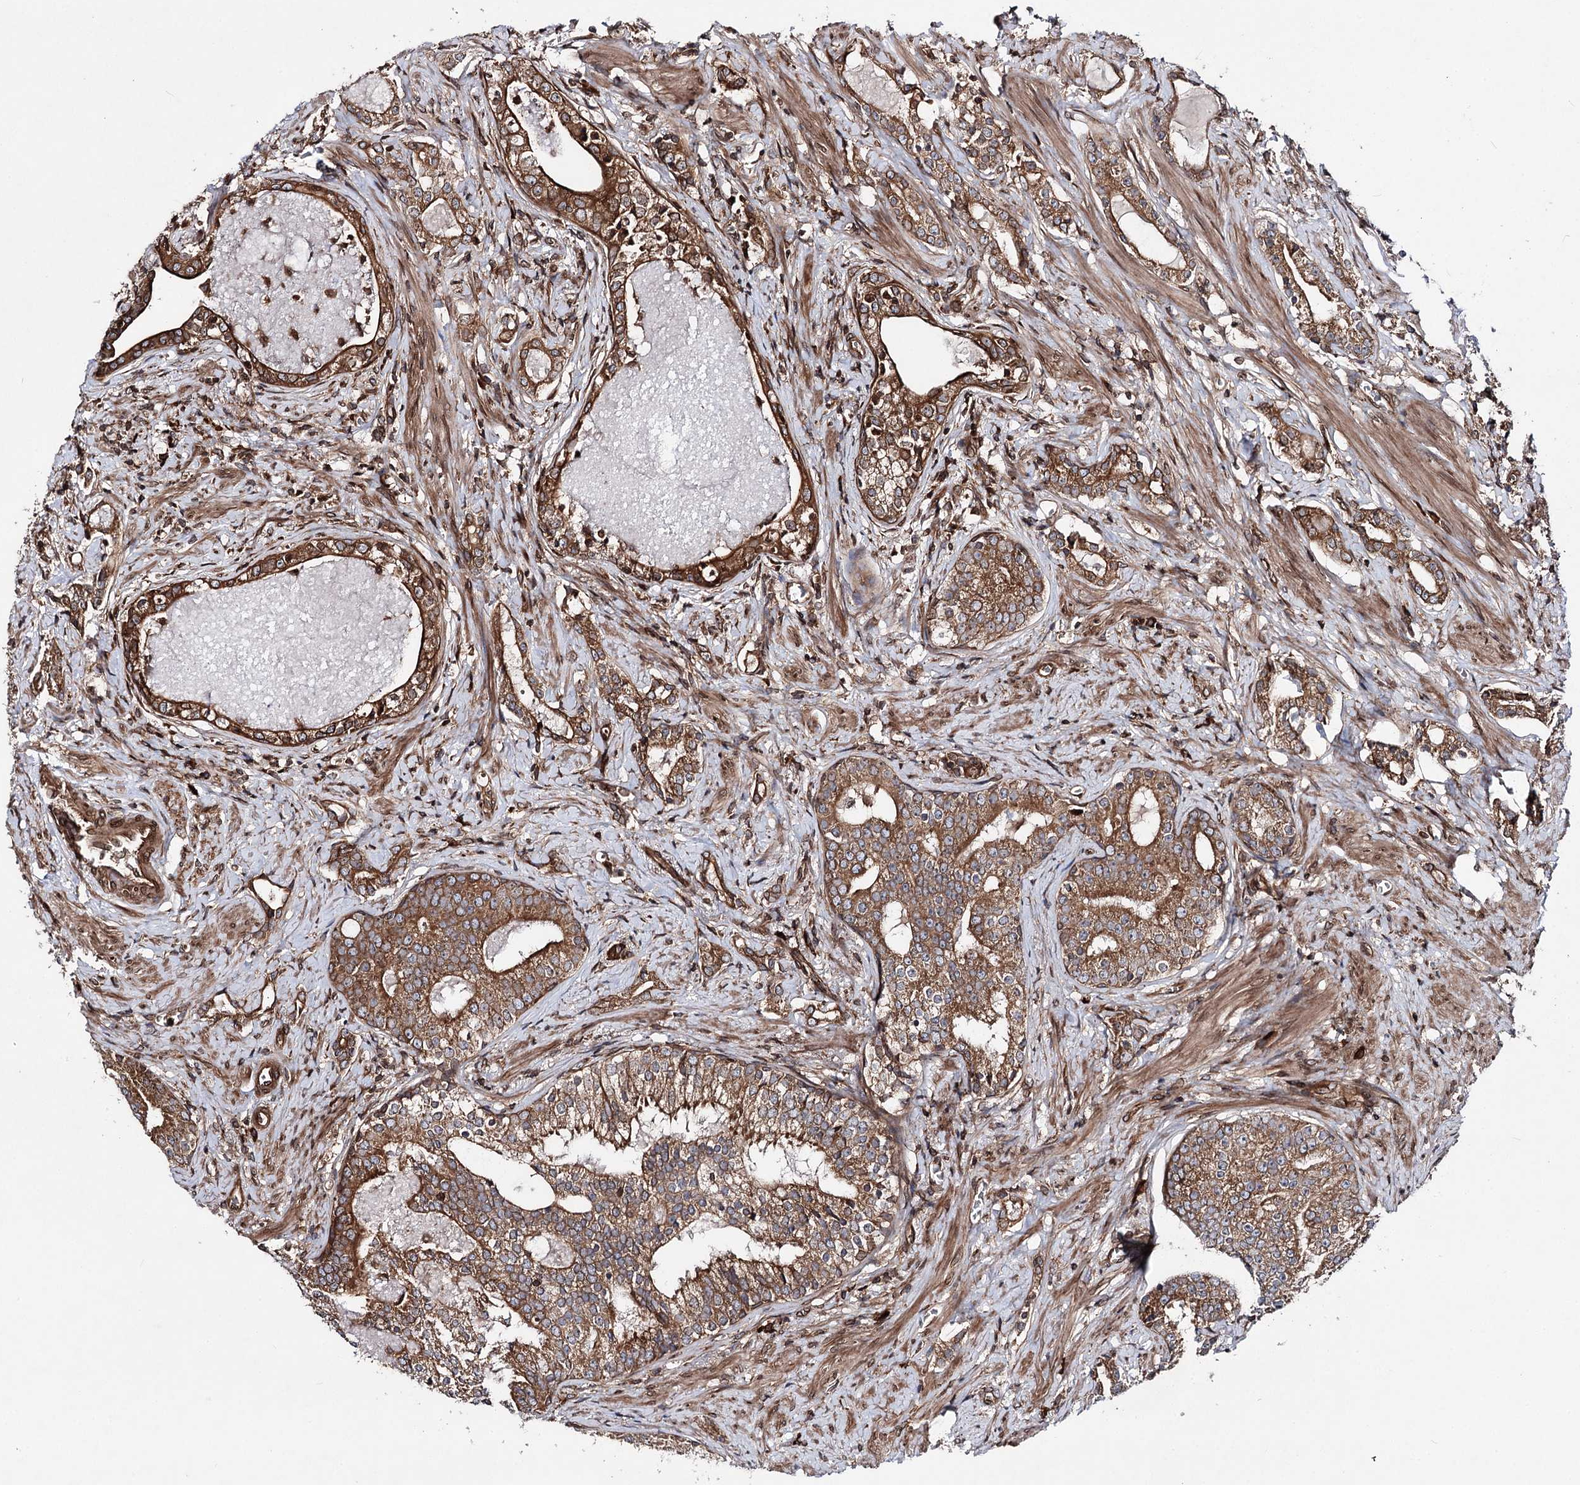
{"staining": {"intensity": "strong", "quantity": ">75%", "location": "cytoplasmic/membranous"}, "tissue": "prostate cancer", "cell_type": "Tumor cells", "image_type": "cancer", "snomed": [{"axis": "morphology", "description": "Adenocarcinoma, High grade"}, {"axis": "topography", "description": "Prostate"}], "caption": "Adenocarcinoma (high-grade) (prostate) tissue displays strong cytoplasmic/membranous expression in about >75% of tumor cells, visualized by immunohistochemistry.", "gene": "FGFR1OP2", "patient": {"sex": "male", "age": 58}}